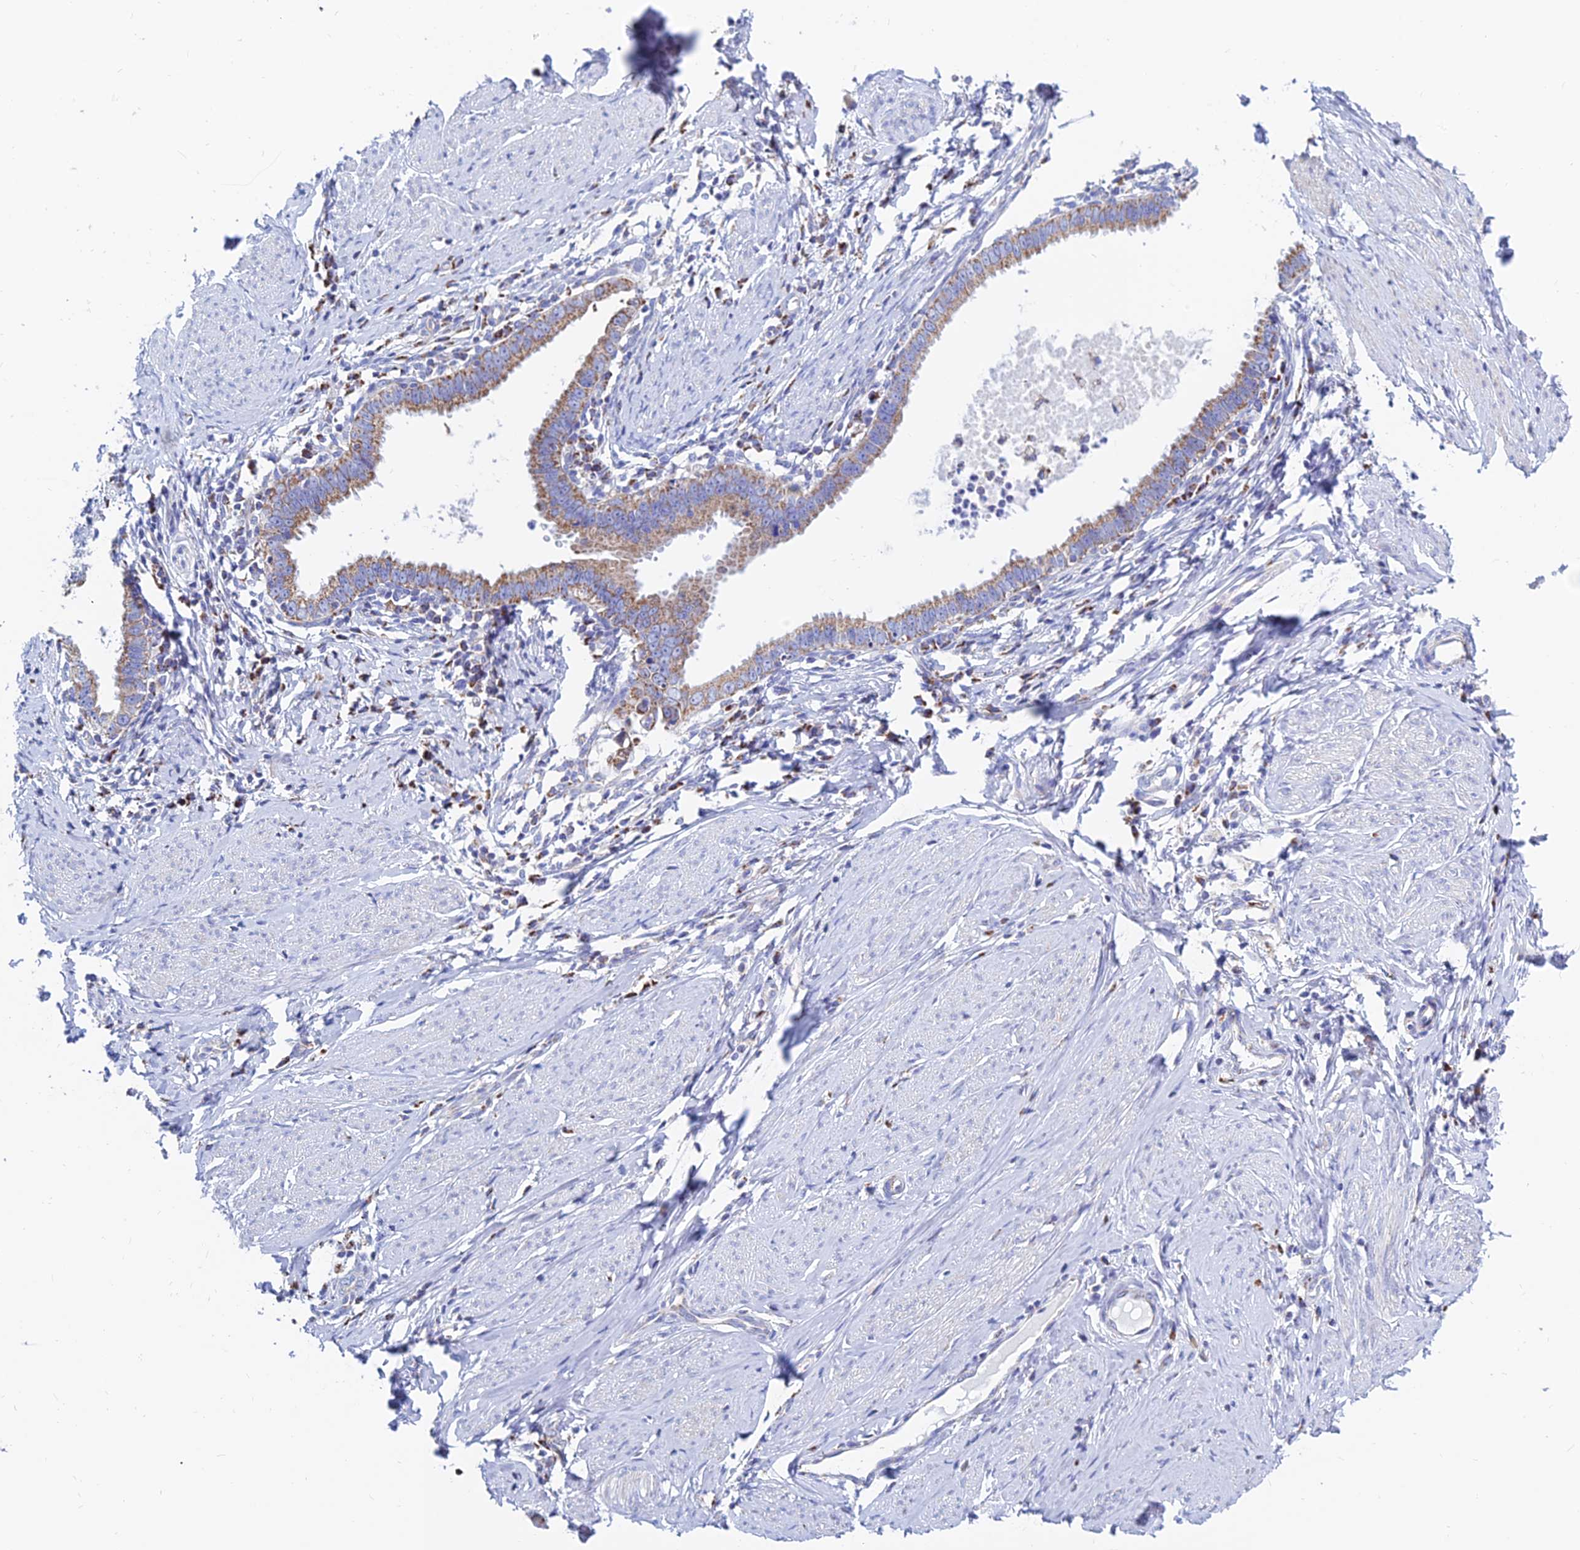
{"staining": {"intensity": "moderate", "quantity": ">75%", "location": "cytoplasmic/membranous"}, "tissue": "cervical cancer", "cell_type": "Tumor cells", "image_type": "cancer", "snomed": [{"axis": "morphology", "description": "Adenocarcinoma, NOS"}, {"axis": "topography", "description": "Cervix"}], "caption": "Brown immunohistochemical staining in cervical cancer (adenocarcinoma) exhibits moderate cytoplasmic/membranous expression in approximately >75% of tumor cells.", "gene": "MGST1", "patient": {"sex": "female", "age": 36}}